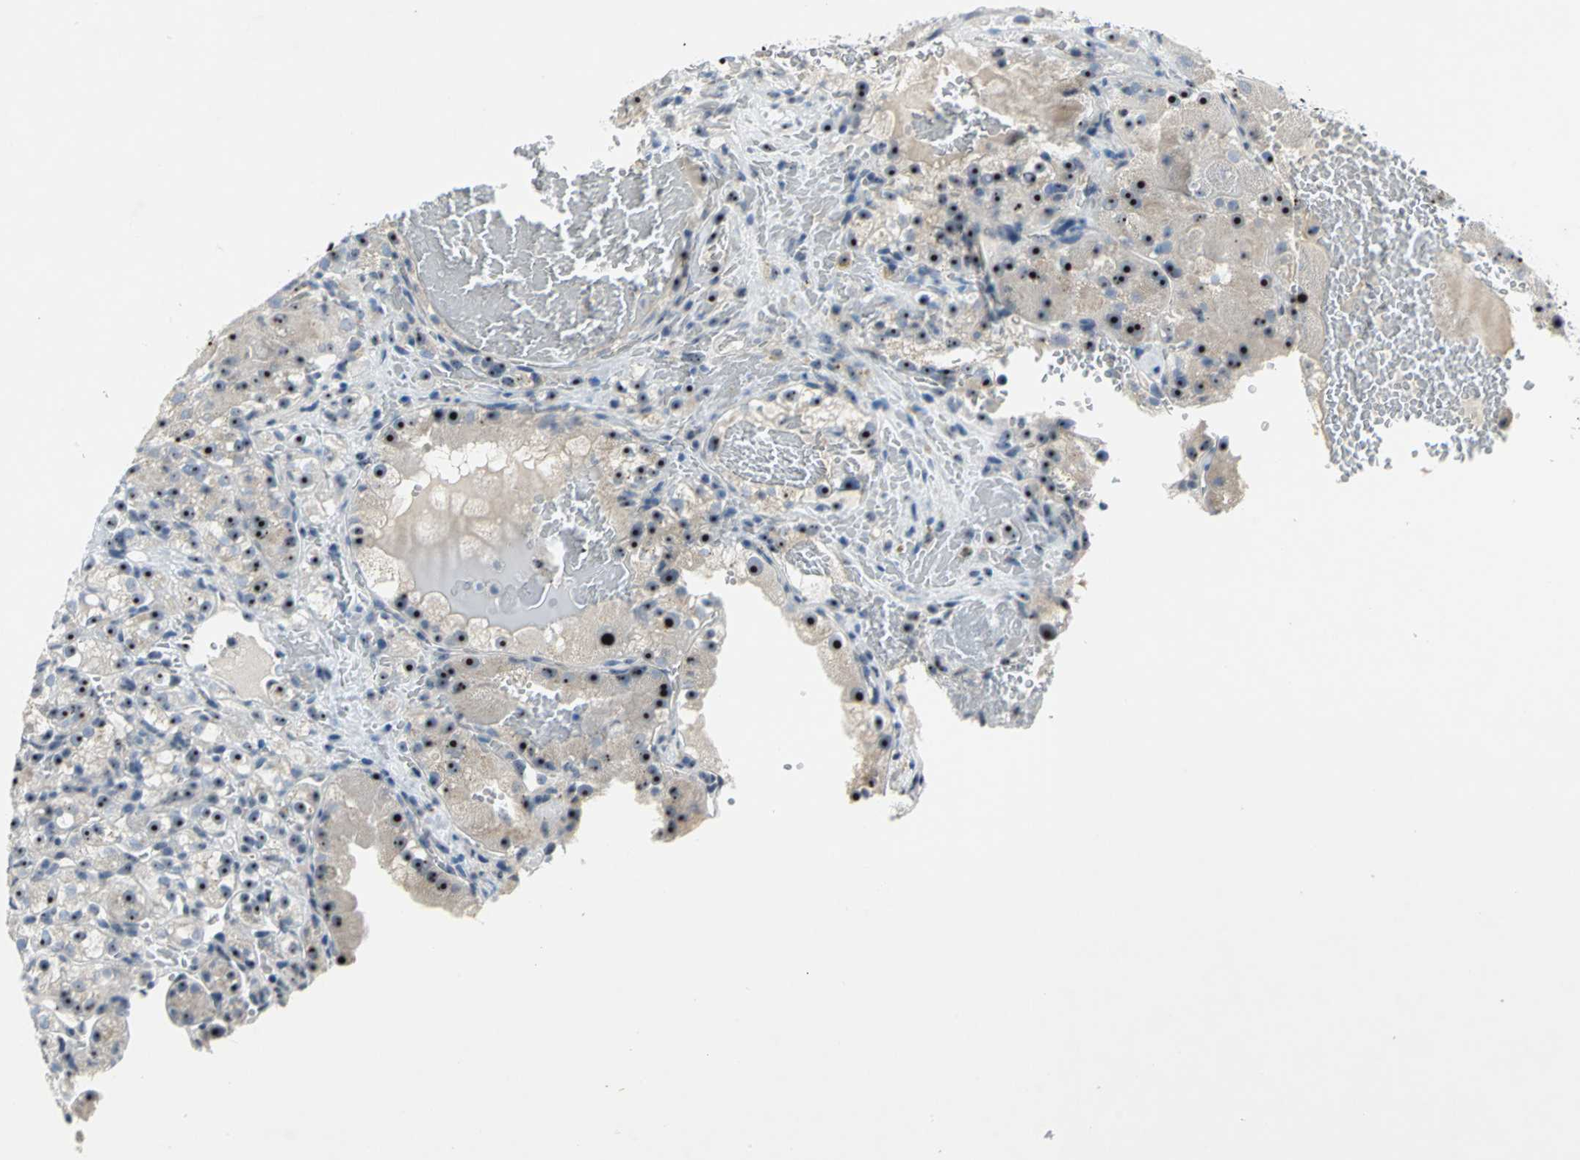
{"staining": {"intensity": "strong", "quantity": ">75%", "location": "nuclear"}, "tissue": "renal cancer", "cell_type": "Tumor cells", "image_type": "cancer", "snomed": [{"axis": "morphology", "description": "Normal tissue, NOS"}, {"axis": "morphology", "description": "Adenocarcinoma, NOS"}, {"axis": "topography", "description": "Kidney"}], "caption": "Renal cancer stained with immunohistochemistry (IHC) reveals strong nuclear expression in approximately >75% of tumor cells.", "gene": "MYBBP1A", "patient": {"sex": "male", "age": 61}}